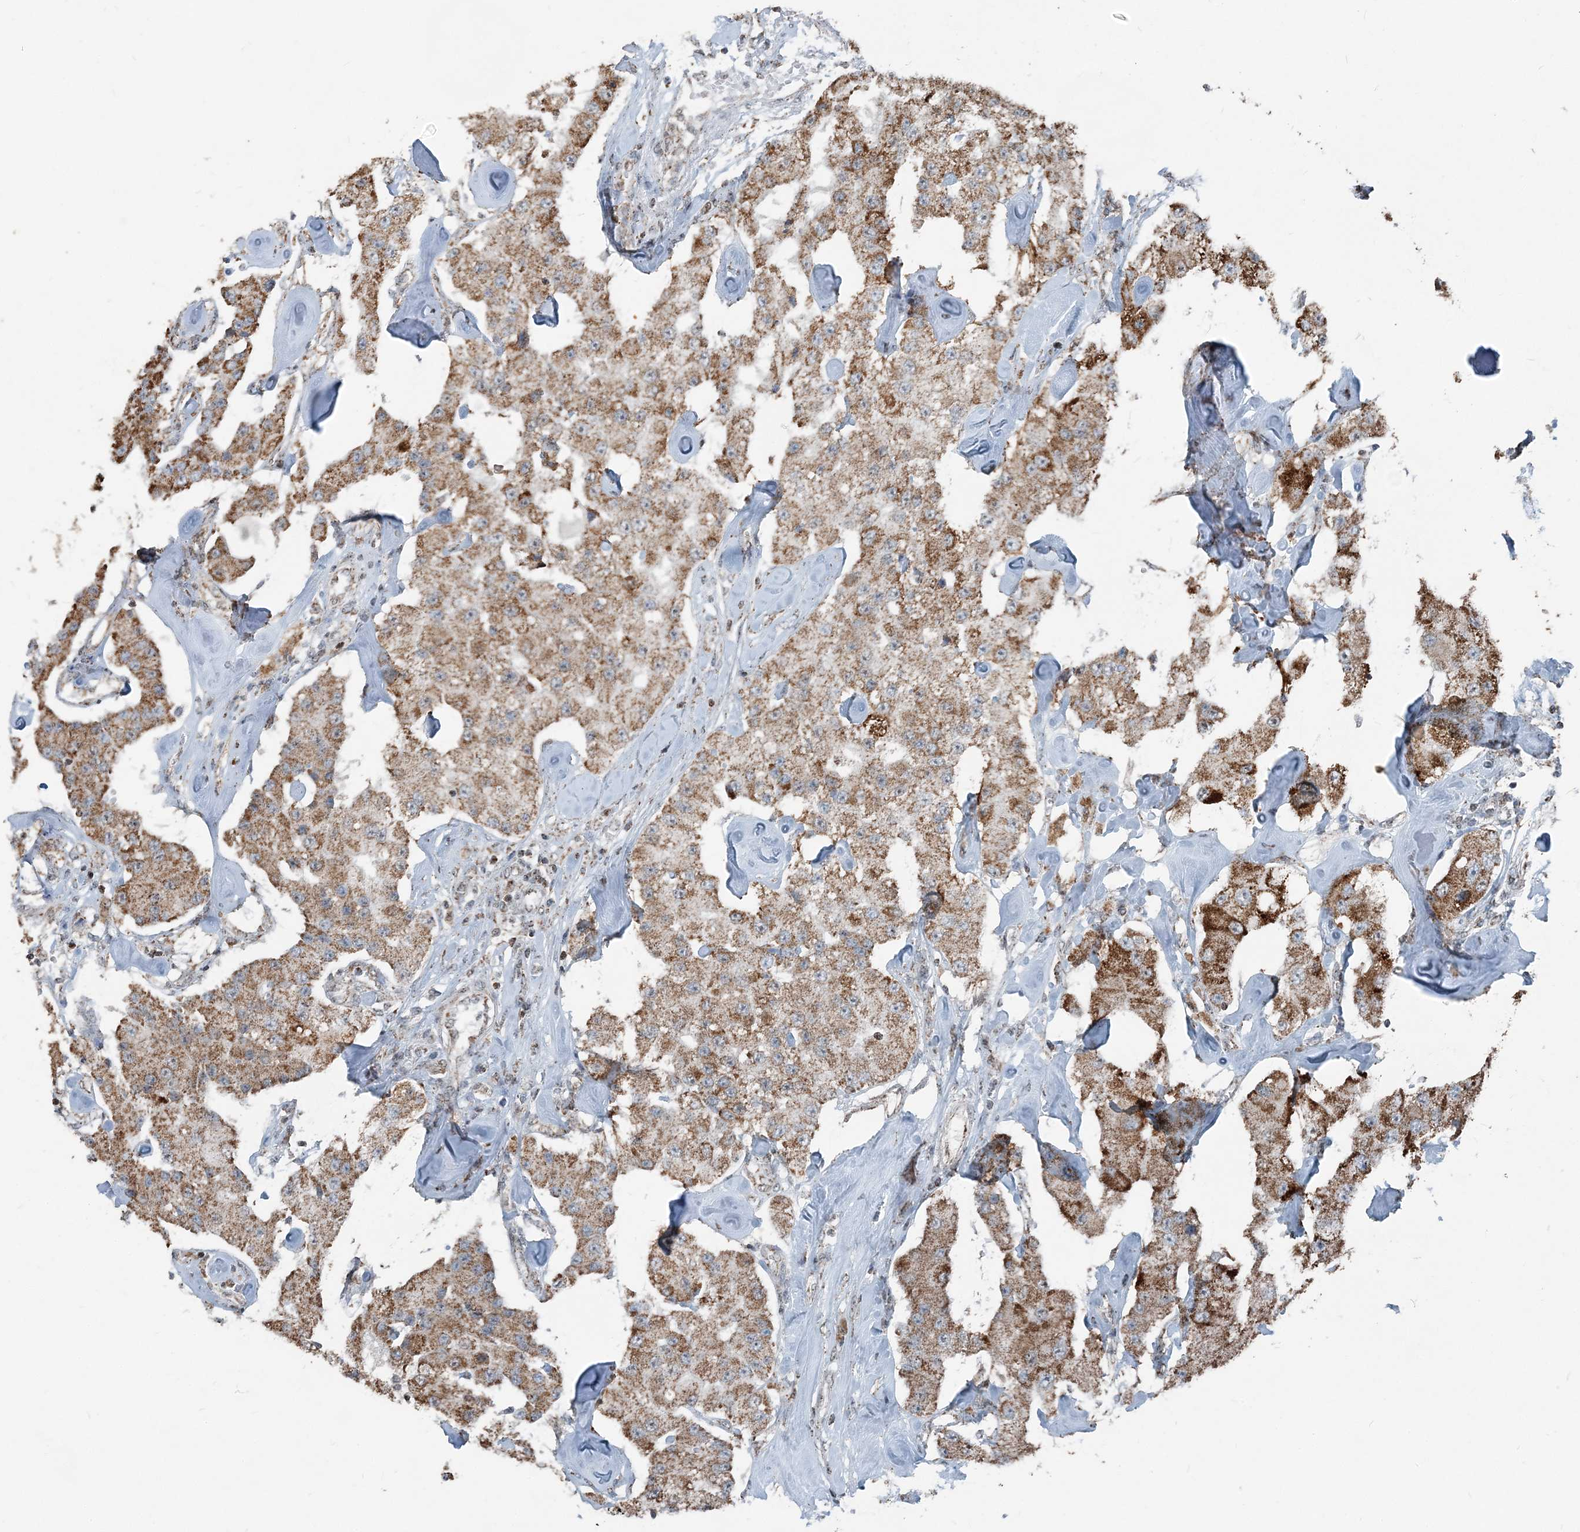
{"staining": {"intensity": "moderate", "quantity": ">75%", "location": "cytoplasmic/membranous"}, "tissue": "carcinoid", "cell_type": "Tumor cells", "image_type": "cancer", "snomed": [{"axis": "morphology", "description": "Carcinoid, malignant, NOS"}, {"axis": "topography", "description": "Pancreas"}], "caption": "Immunohistochemistry image of human carcinoid (malignant) stained for a protein (brown), which exhibits medium levels of moderate cytoplasmic/membranous positivity in approximately >75% of tumor cells.", "gene": "SUCLG1", "patient": {"sex": "male", "age": 41}}